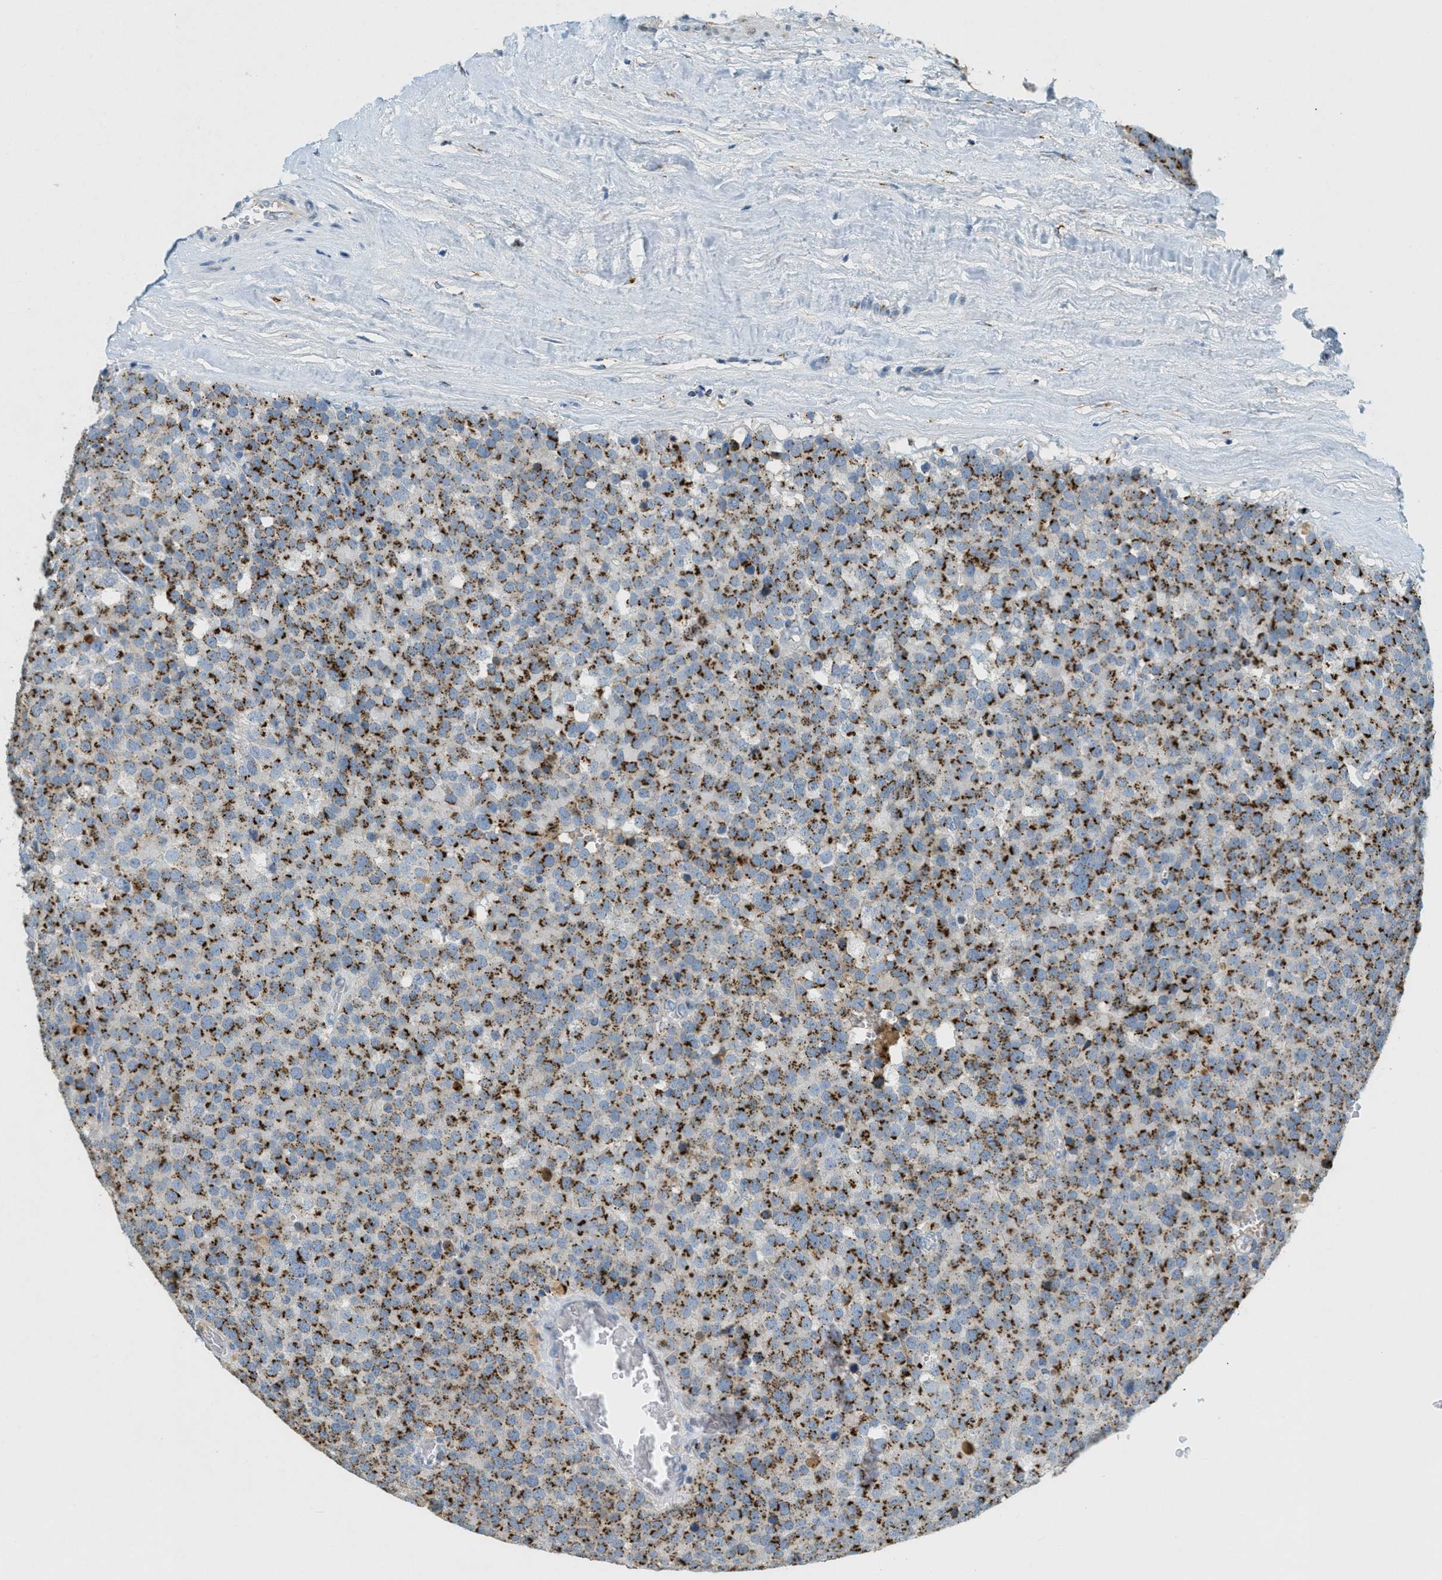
{"staining": {"intensity": "strong", "quantity": ">75%", "location": "cytoplasmic/membranous"}, "tissue": "testis cancer", "cell_type": "Tumor cells", "image_type": "cancer", "snomed": [{"axis": "morphology", "description": "Normal tissue, NOS"}, {"axis": "morphology", "description": "Seminoma, NOS"}, {"axis": "topography", "description": "Testis"}], "caption": "DAB (3,3'-diaminobenzidine) immunohistochemical staining of human seminoma (testis) reveals strong cytoplasmic/membranous protein expression in approximately >75% of tumor cells.", "gene": "ENTPD4", "patient": {"sex": "male", "age": 71}}